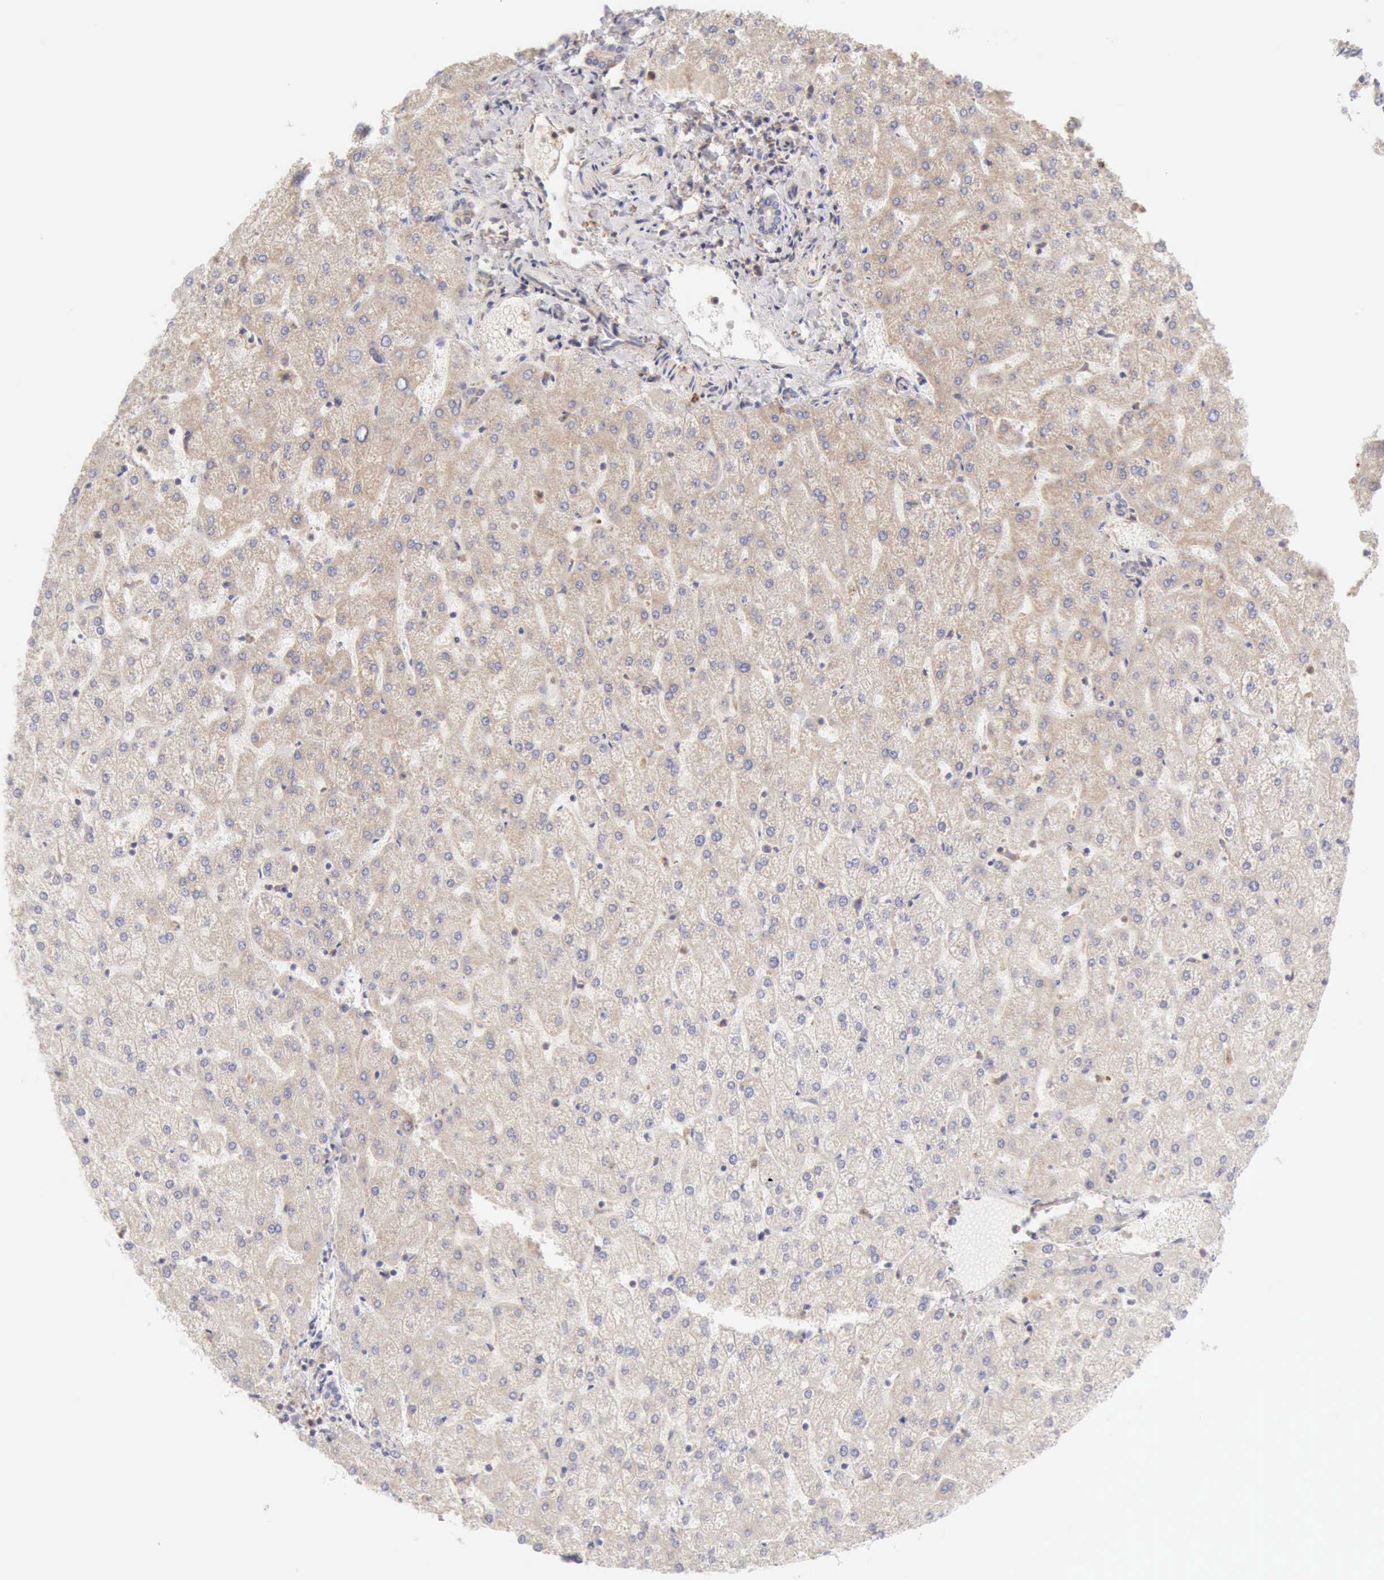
{"staining": {"intensity": "negative", "quantity": "none", "location": "none"}, "tissue": "liver", "cell_type": "Cholangiocytes", "image_type": "normal", "snomed": [{"axis": "morphology", "description": "Normal tissue, NOS"}, {"axis": "topography", "description": "Liver"}], "caption": "IHC of unremarkable liver shows no staining in cholangiocytes.", "gene": "ARHGAP4", "patient": {"sex": "female", "age": 32}}